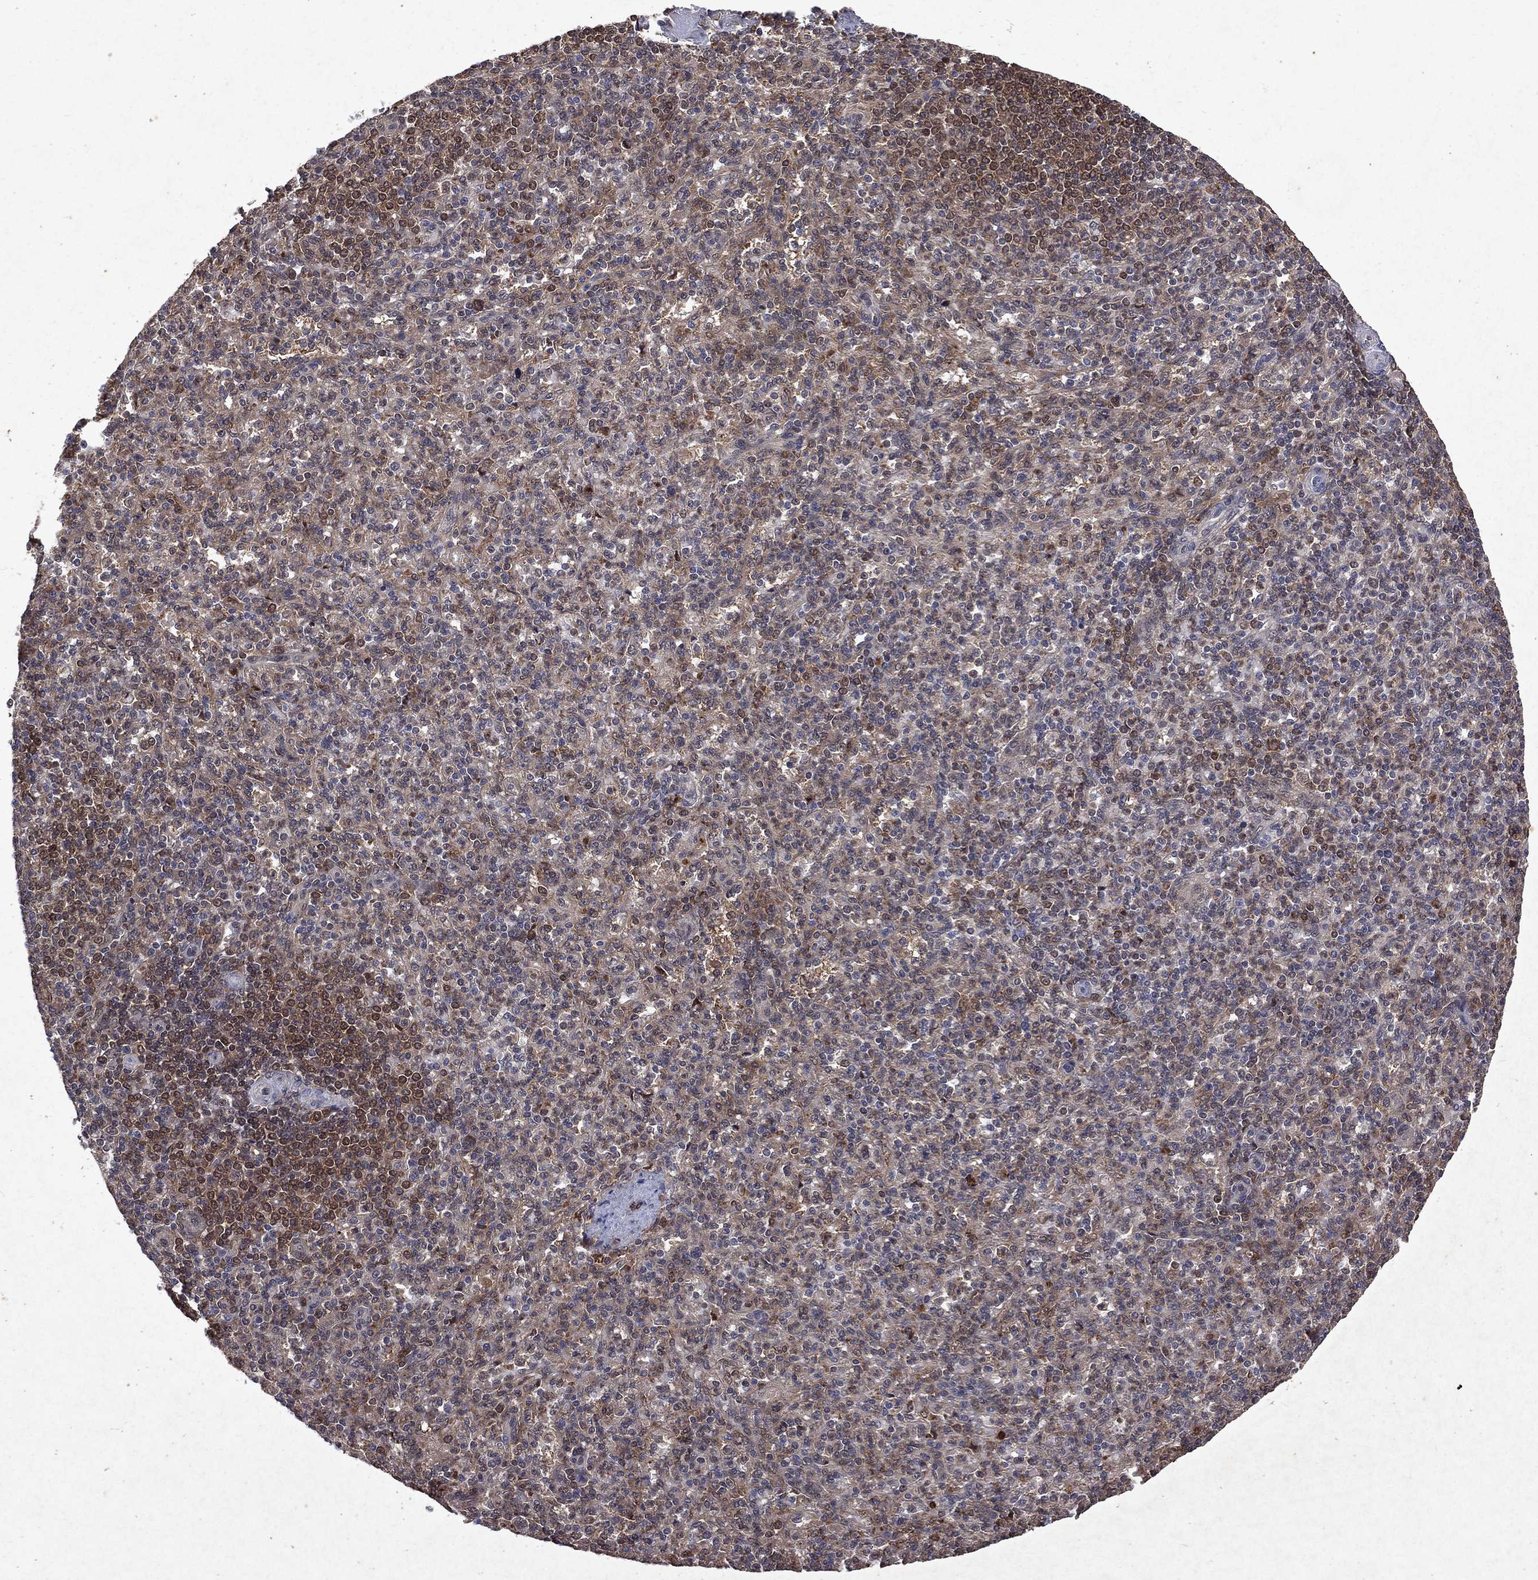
{"staining": {"intensity": "moderate", "quantity": "25%-75%", "location": "cytoplasmic/membranous,nuclear"}, "tissue": "spleen", "cell_type": "Cells in red pulp", "image_type": "normal", "snomed": [{"axis": "morphology", "description": "Normal tissue, NOS"}, {"axis": "topography", "description": "Spleen"}], "caption": "Moderate cytoplasmic/membranous,nuclear staining is seen in approximately 25%-75% of cells in red pulp in unremarkable spleen. (DAB (3,3'-diaminobenzidine) IHC with brightfield microscopy, high magnification).", "gene": "MTAP", "patient": {"sex": "female", "age": 74}}